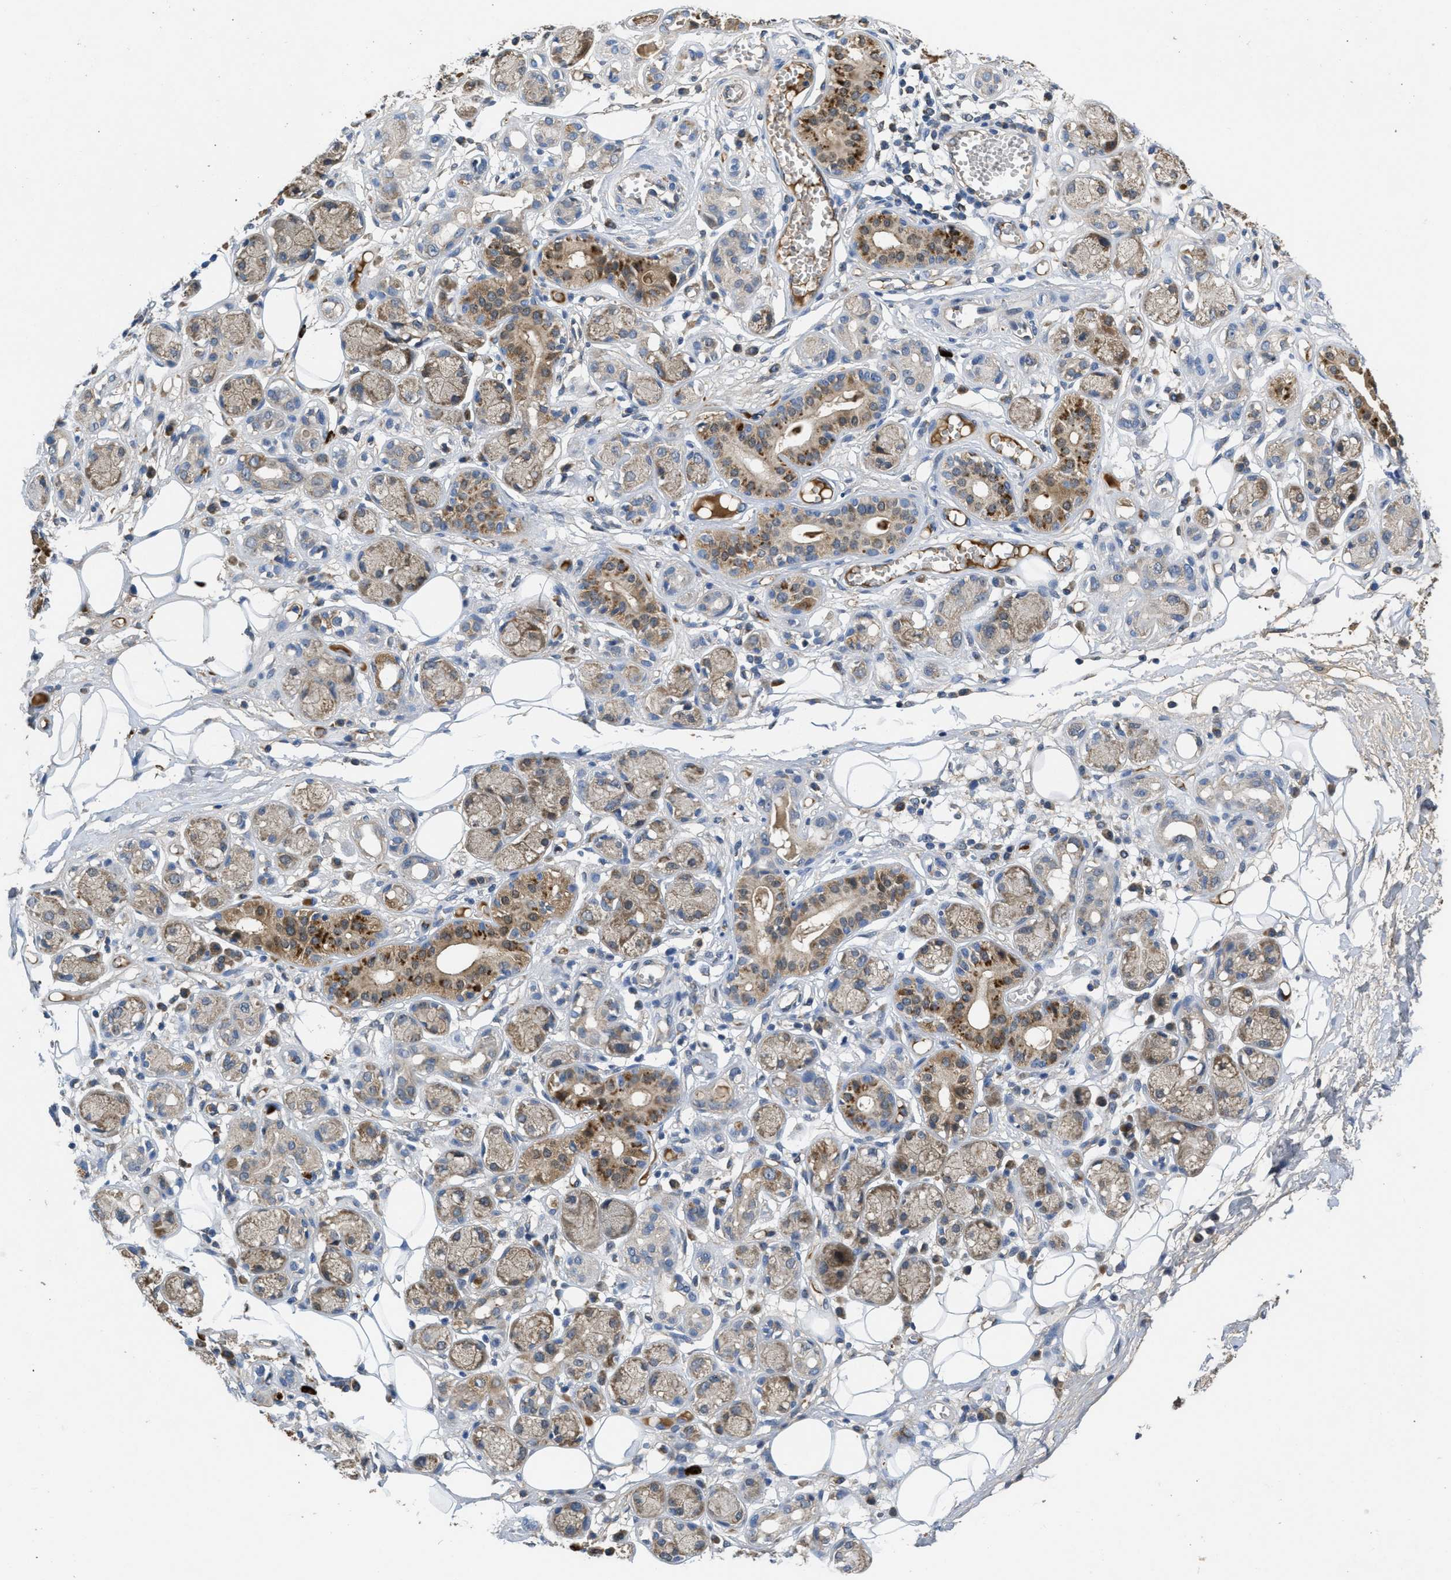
{"staining": {"intensity": "weak", "quantity": "25%-75%", "location": "cytoplasmic/membranous"}, "tissue": "adipose tissue", "cell_type": "Adipocytes", "image_type": "normal", "snomed": [{"axis": "morphology", "description": "Normal tissue, NOS"}, {"axis": "morphology", "description": "Inflammation, NOS"}, {"axis": "topography", "description": "Salivary gland"}, {"axis": "topography", "description": "Peripheral nerve tissue"}], "caption": "Protein expression analysis of unremarkable adipose tissue displays weak cytoplasmic/membranous positivity in about 25%-75% of adipocytes.", "gene": "GALK1", "patient": {"sex": "female", "age": 75}}